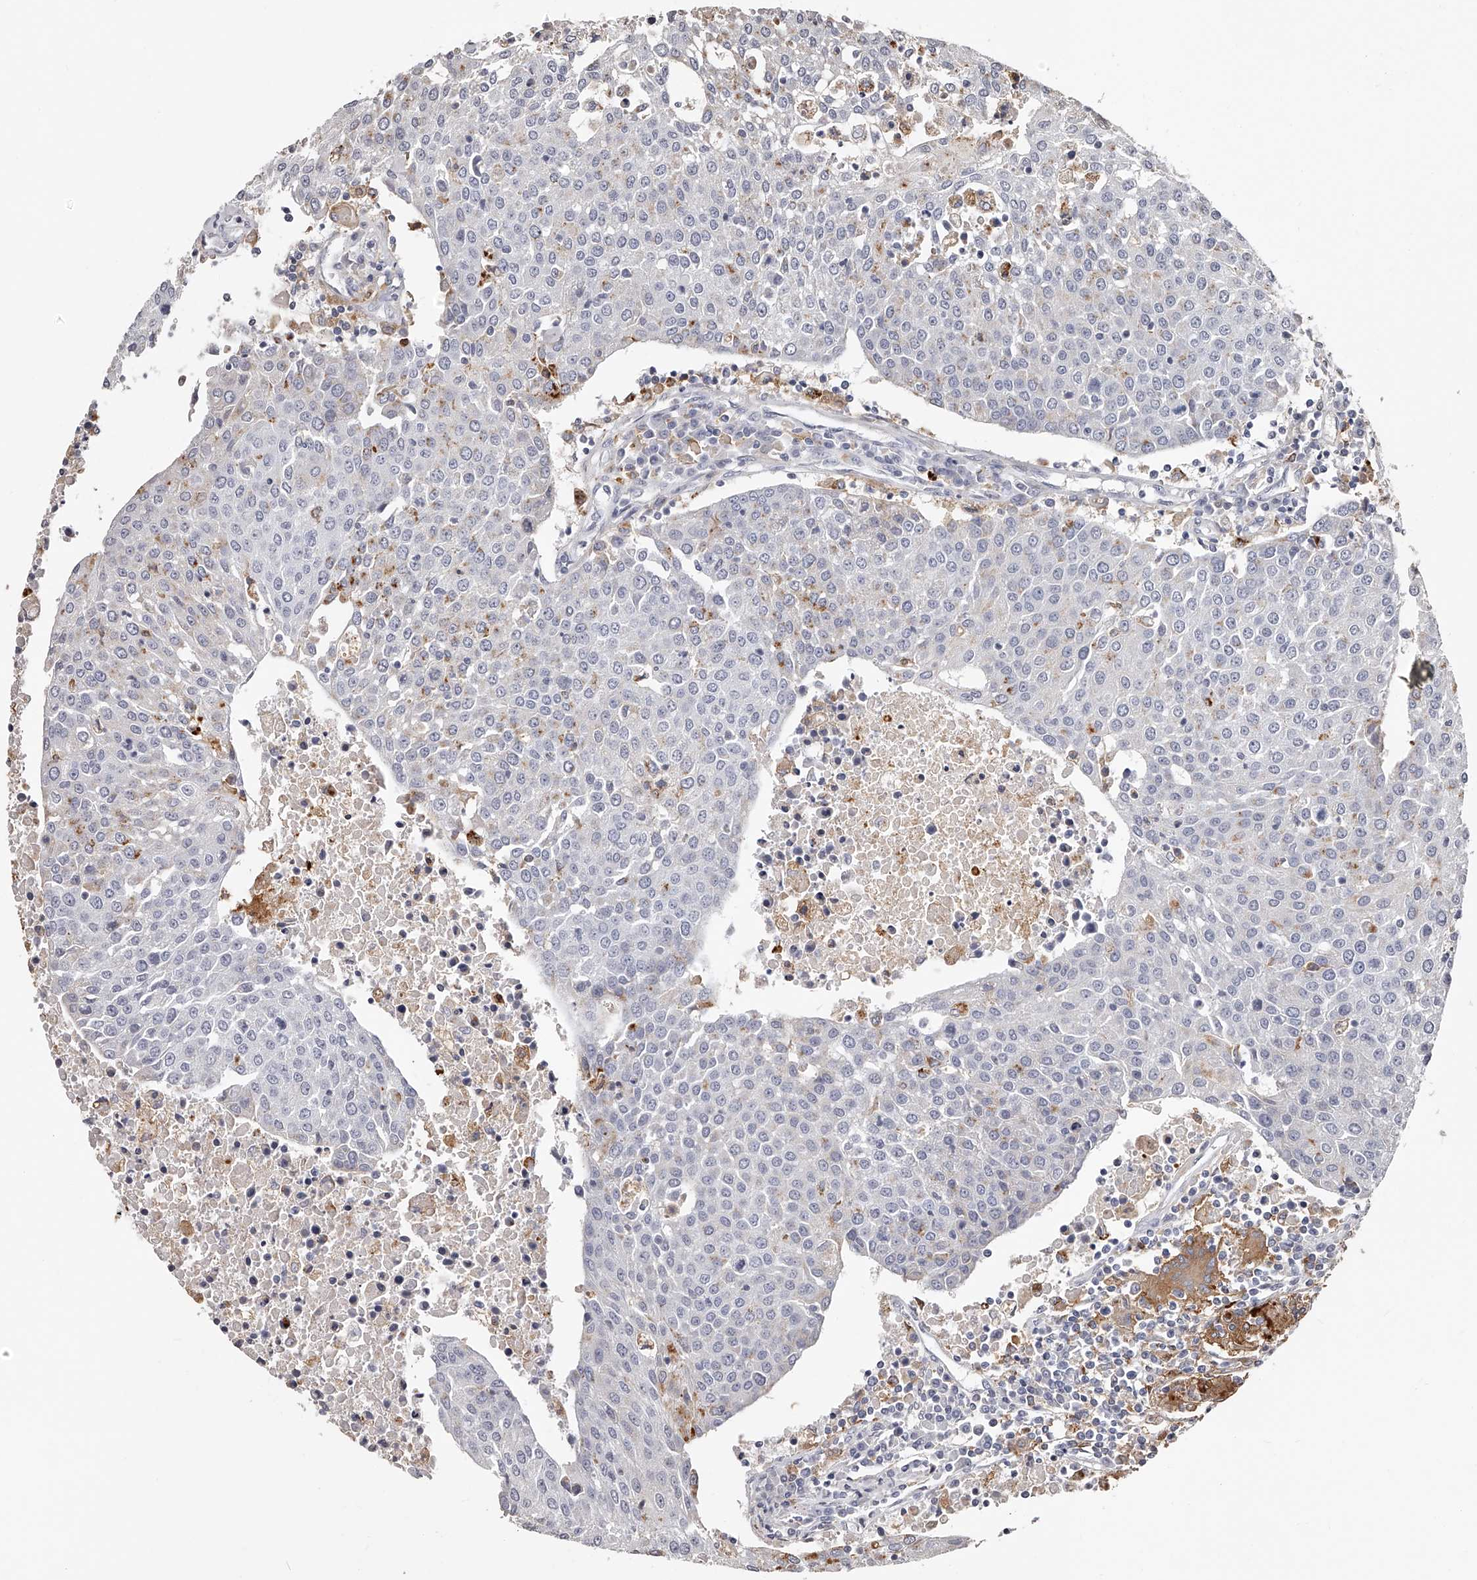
{"staining": {"intensity": "negative", "quantity": "none", "location": "none"}, "tissue": "urothelial cancer", "cell_type": "Tumor cells", "image_type": "cancer", "snomed": [{"axis": "morphology", "description": "Urothelial carcinoma, High grade"}, {"axis": "topography", "description": "Urinary bladder"}], "caption": "Immunohistochemistry (IHC) histopathology image of urothelial carcinoma (high-grade) stained for a protein (brown), which exhibits no staining in tumor cells. (Brightfield microscopy of DAB (3,3'-diaminobenzidine) immunohistochemistry (IHC) at high magnification).", "gene": "PACSIN1", "patient": {"sex": "female", "age": 85}}